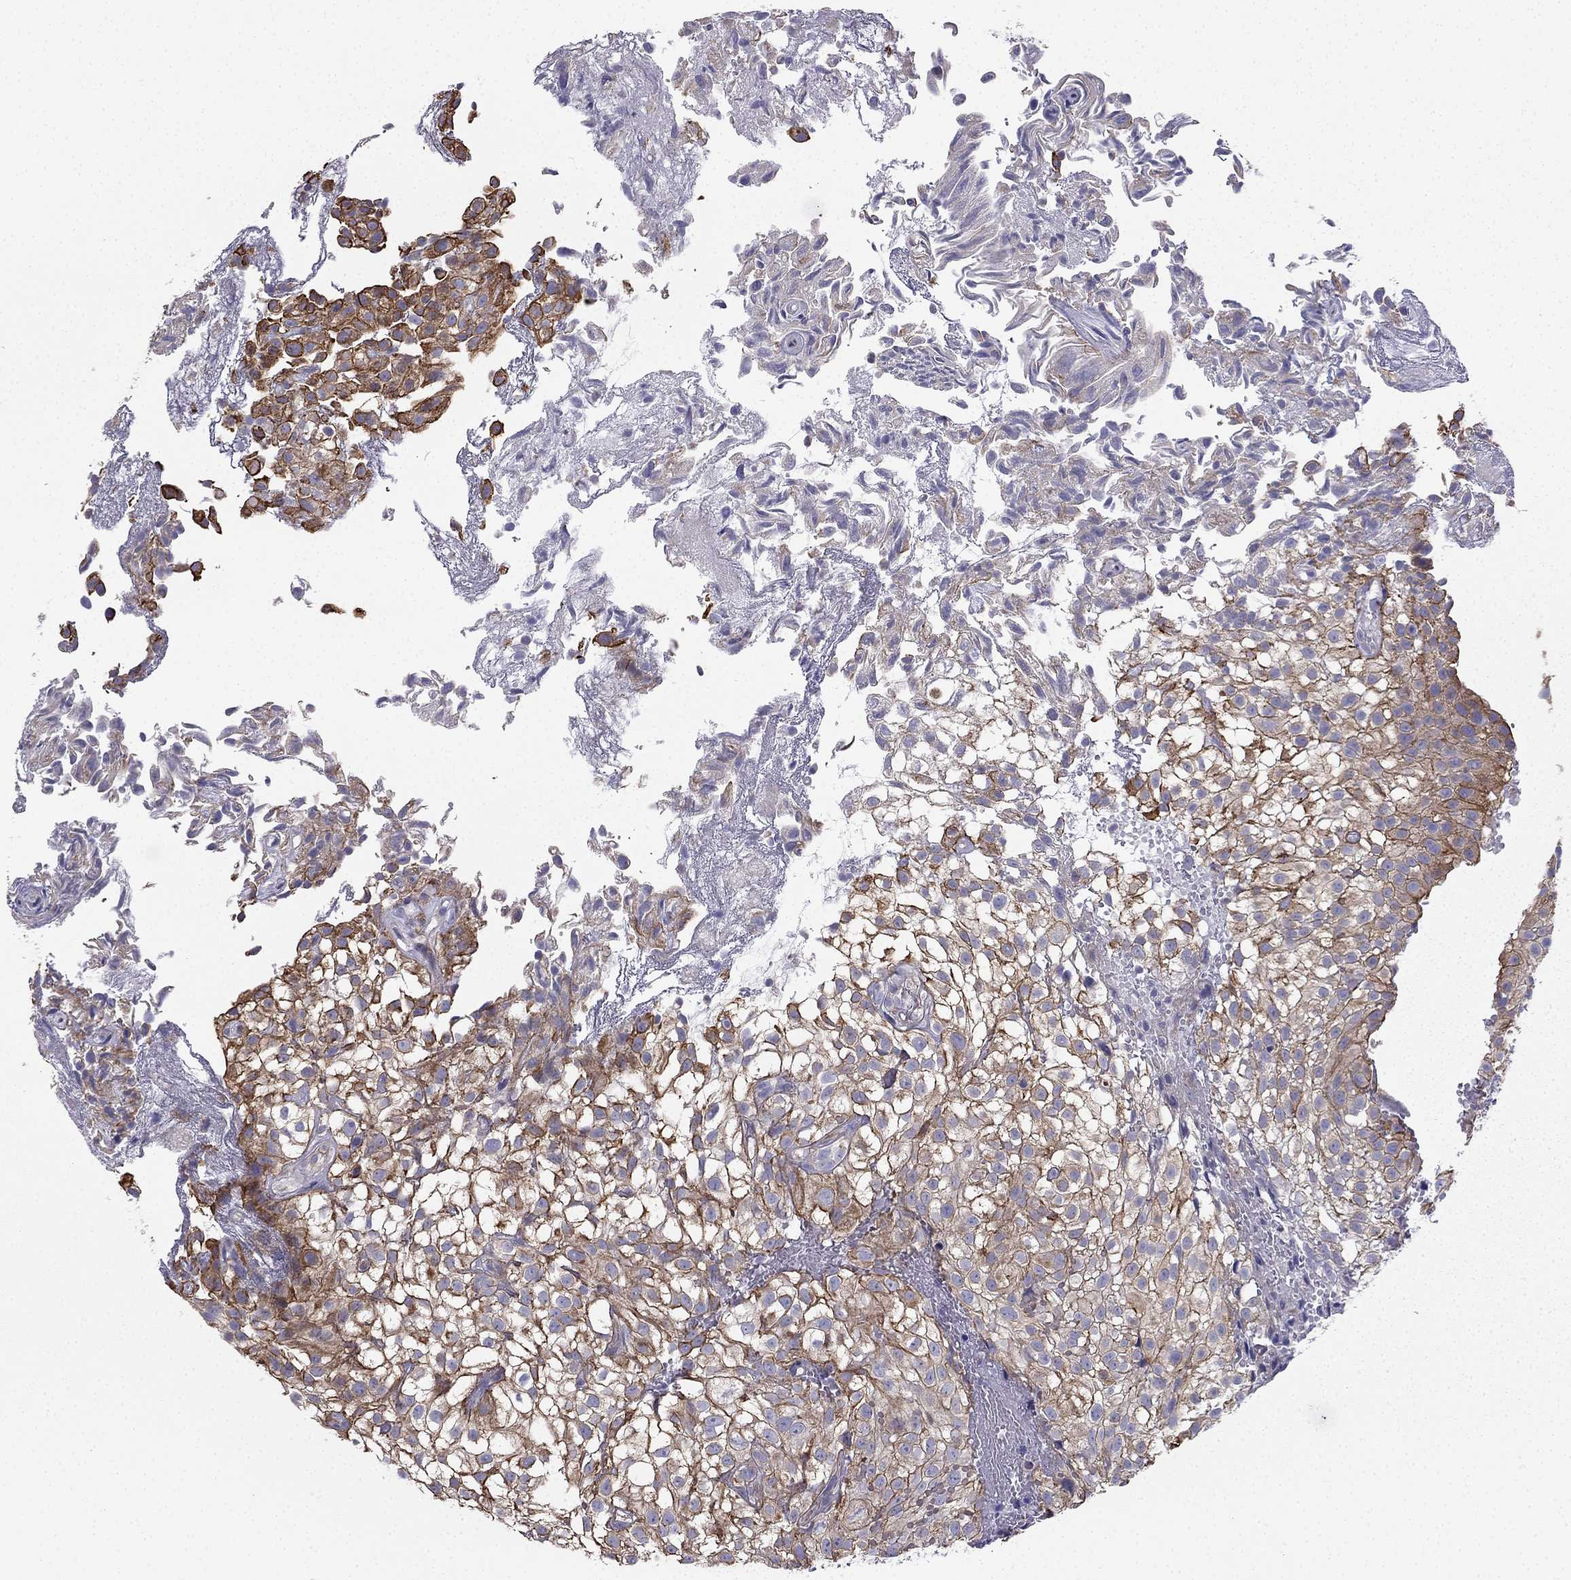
{"staining": {"intensity": "strong", "quantity": ">75%", "location": "cytoplasmic/membranous"}, "tissue": "urothelial cancer", "cell_type": "Tumor cells", "image_type": "cancer", "snomed": [{"axis": "morphology", "description": "Urothelial carcinoma, High grade"}, {"axis": "topography", "description": "Urinary bladder"}], "caption": "DAB (3,3'-diaminobenzidine) immunohistochemical staining of urothelial cancer displays strong cytoplasmic/membranous protein staining in approximately >75% of tumor cells. (brown staining indicates protein expression, while blue staining denotes nuclei).", "gene": "ENOX1", "patient": {"sex": "male", "age": 56}}